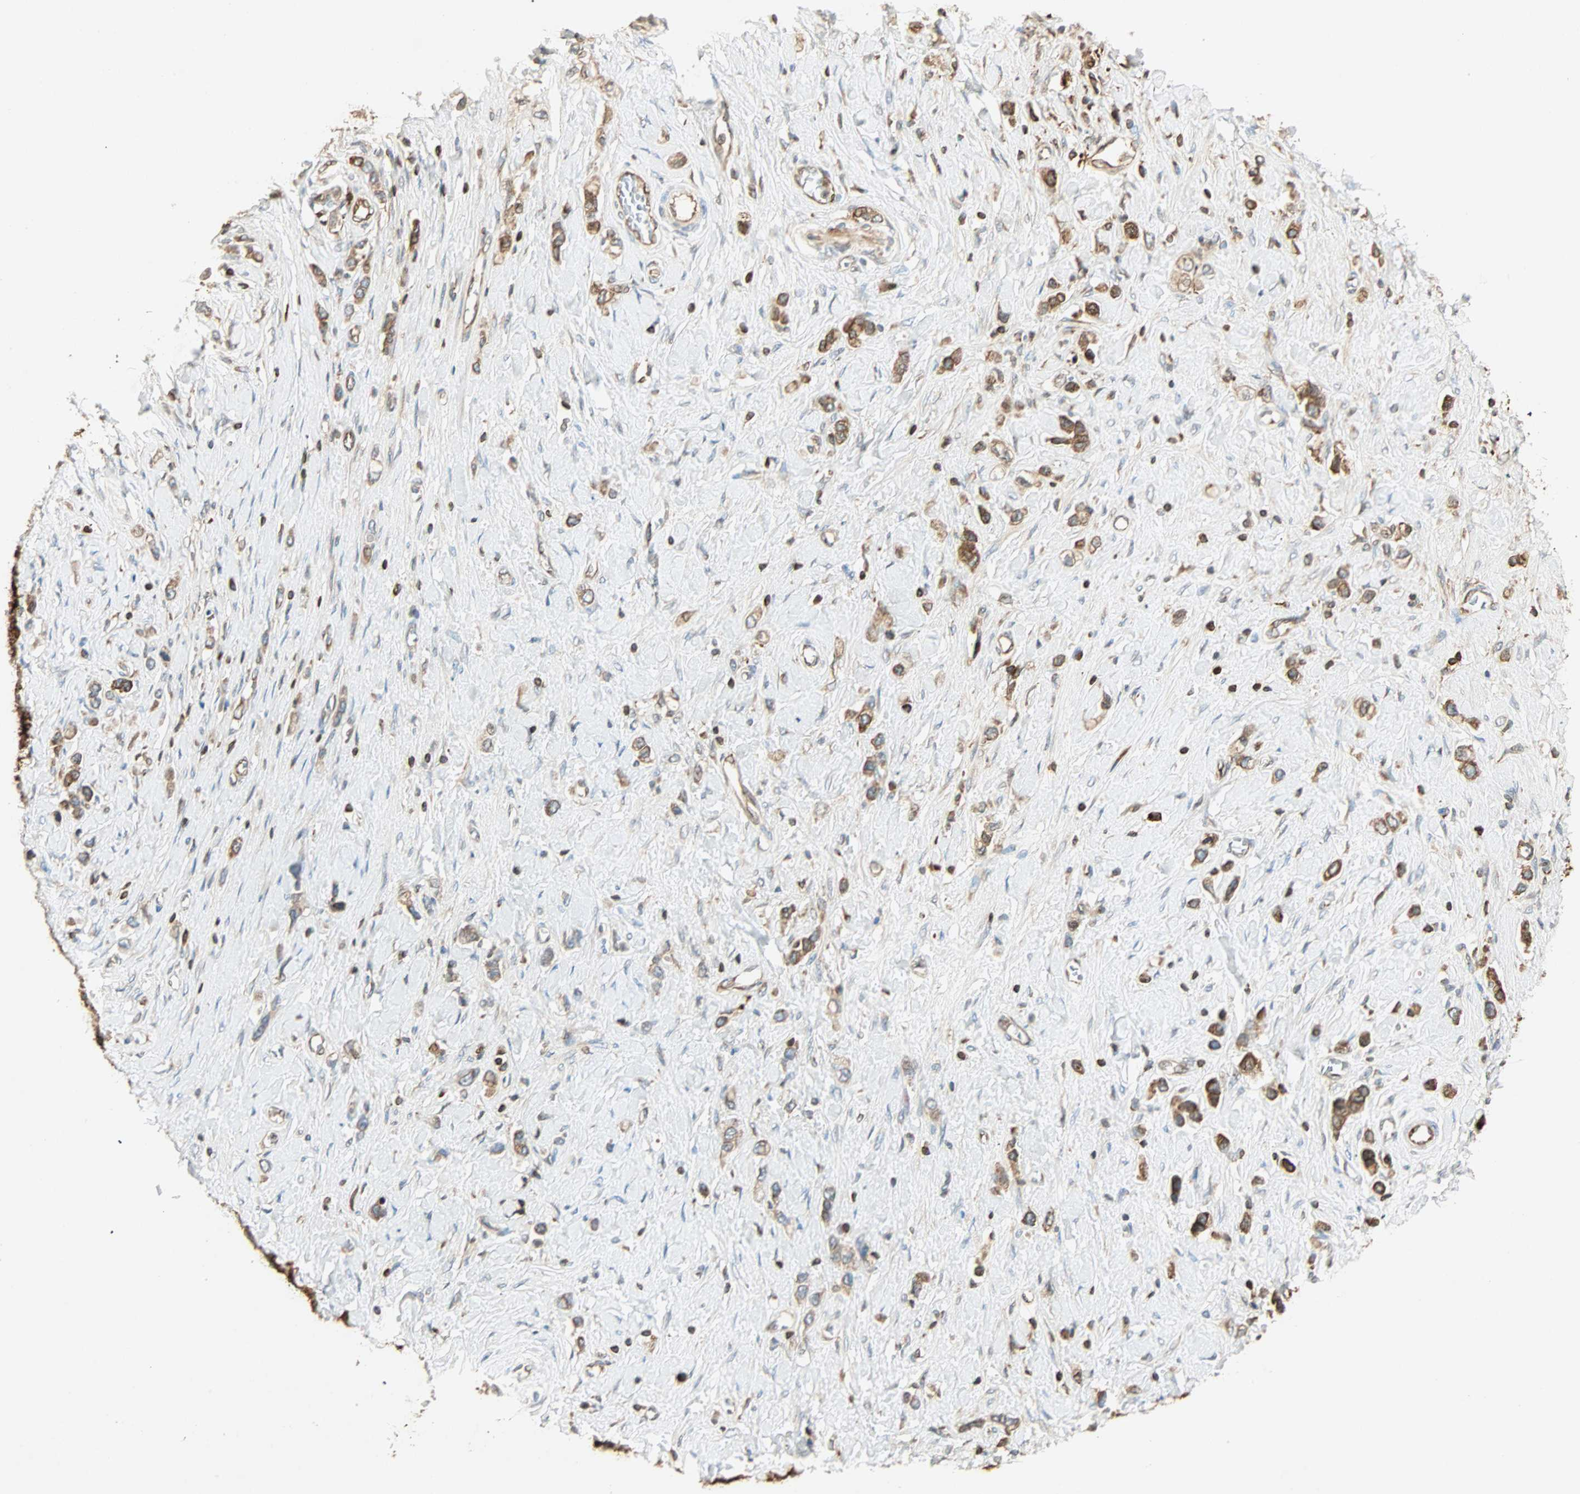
{"staining": {"intensity": "moderate", "quantity": ">75%", "location": "cytoplasmic/membranous"}, "tissue": "stomach cancer", "cell_type": "Tumor cells", "image_type": "cancer", "snomed": [{"axis": "morphology", "description": "Normal tissue, NOS"}, {"axis": "morphology", "description": "Adenocarcinoma, NOS"}, {"axis": "topography", "description": "Stomach, upper"}, {"axis": "topography", "description": "Stomach"}], "caption": "Immunohistochemistry staining of adenocarcinoma (stomach), which demonstrates medium levels of moderate cytoplasmic/membranous staining in about >75% of tumor cells indicating moderate cytoplasmic/membranous protein positivity. The staining was performed using DAB (3,3'-diaminobenzidine) (brown) for protein detection and nuclei were counterstained in hematoxylin (blue).", "gene": "TAPBP", "patient": {"sex": "female", "age": 65}}